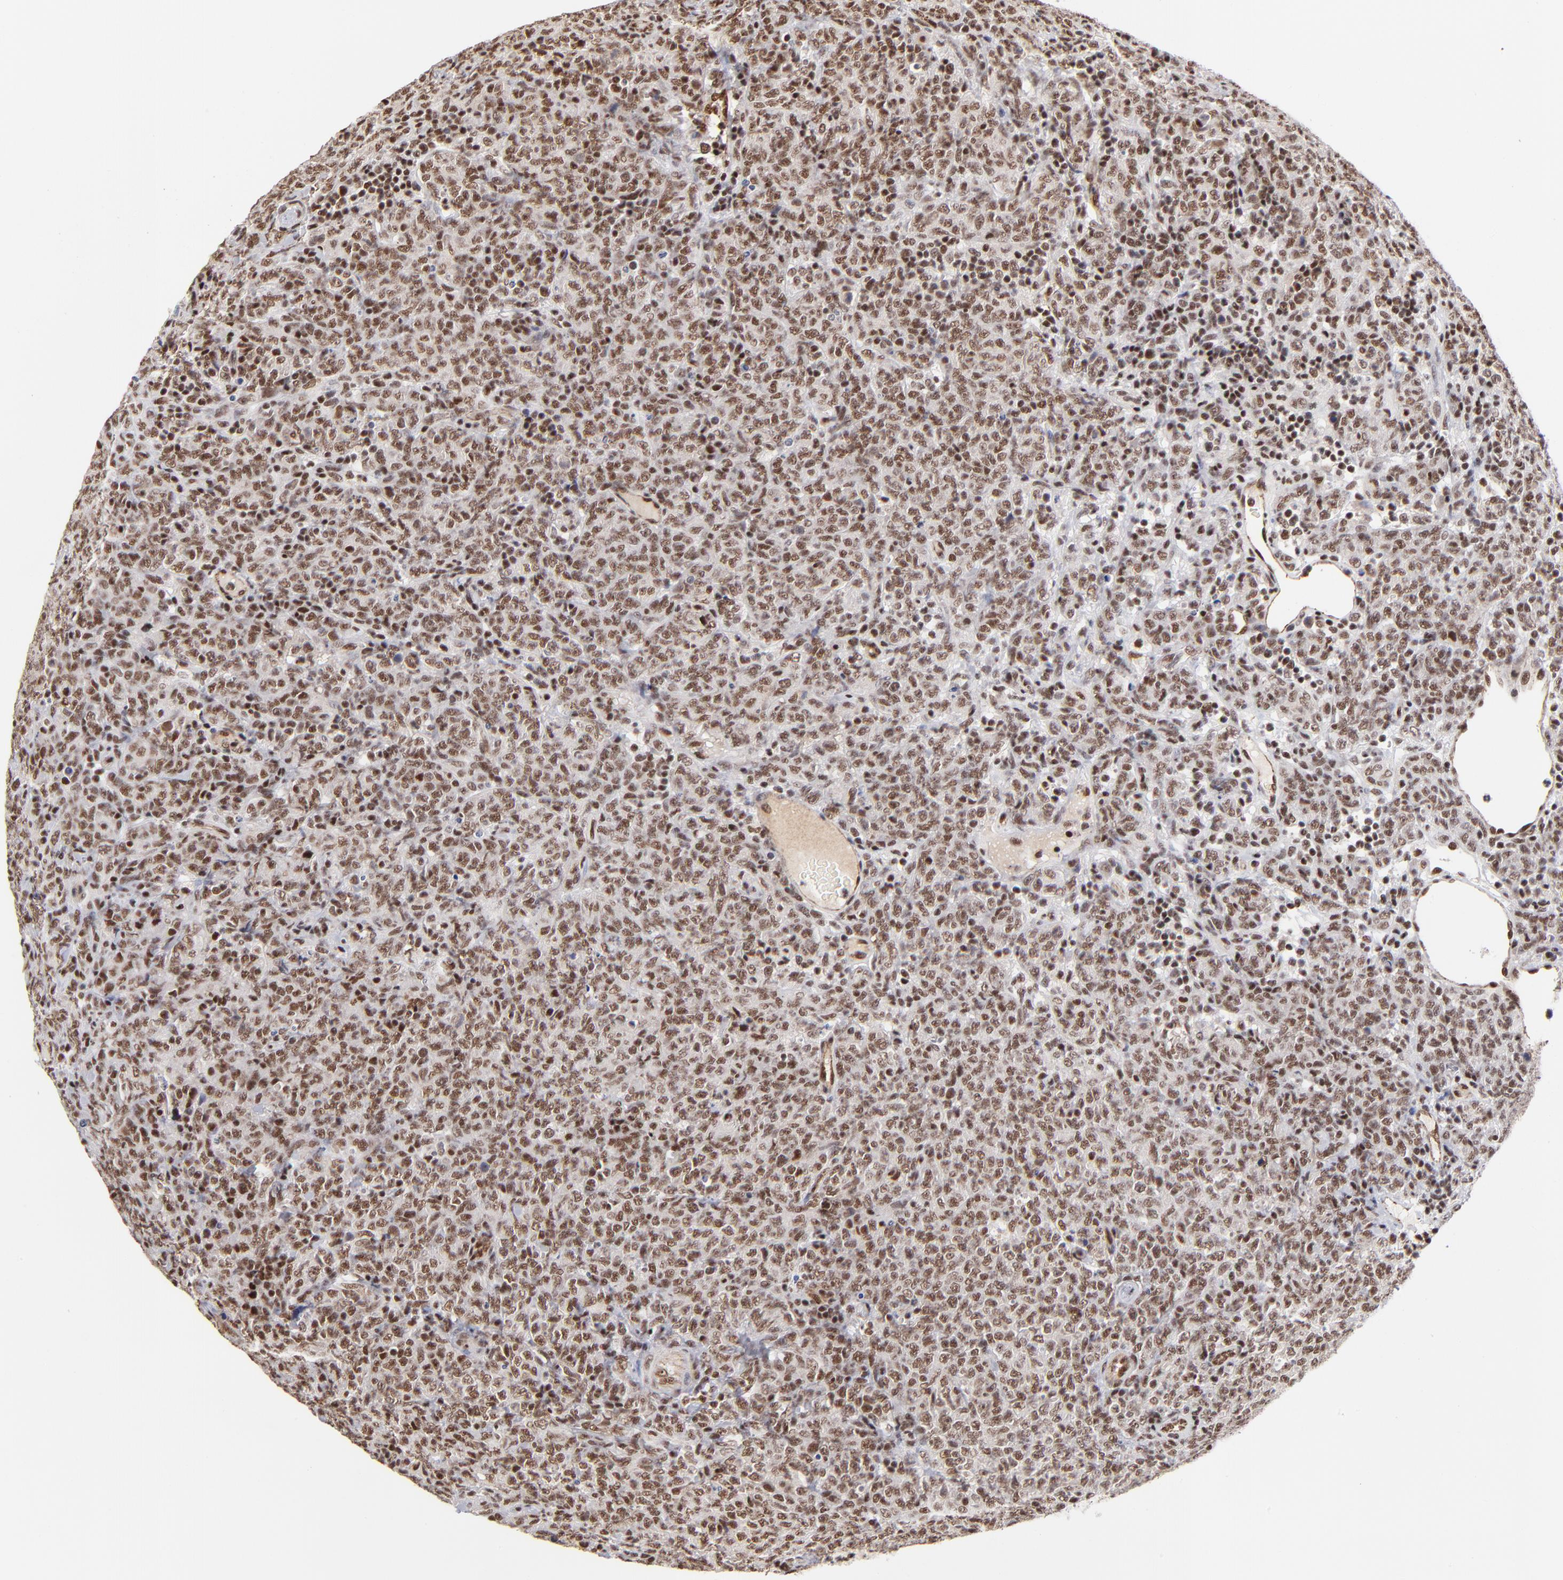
{"staining": {"intensity": "moderate", "quantity": ">75%", "location": "nuclear"}, "tissue": "lymphoma", "cell_type": "Tumor cells", "image_type": "cancer", "snomed": [{"axis": "morphology", "description": "Malignant lymphoma, non-Hodgkin's type, High grade"}, {"axis": "topography", "description": "Tonsil"}], "caption": "Protein staining of lymphoma tissue demonstrates moderate nuclear positivity in approximately >75% of tumor cells.", "gene": "GABPA", "patient": {"sex": "female", "age": 36}}